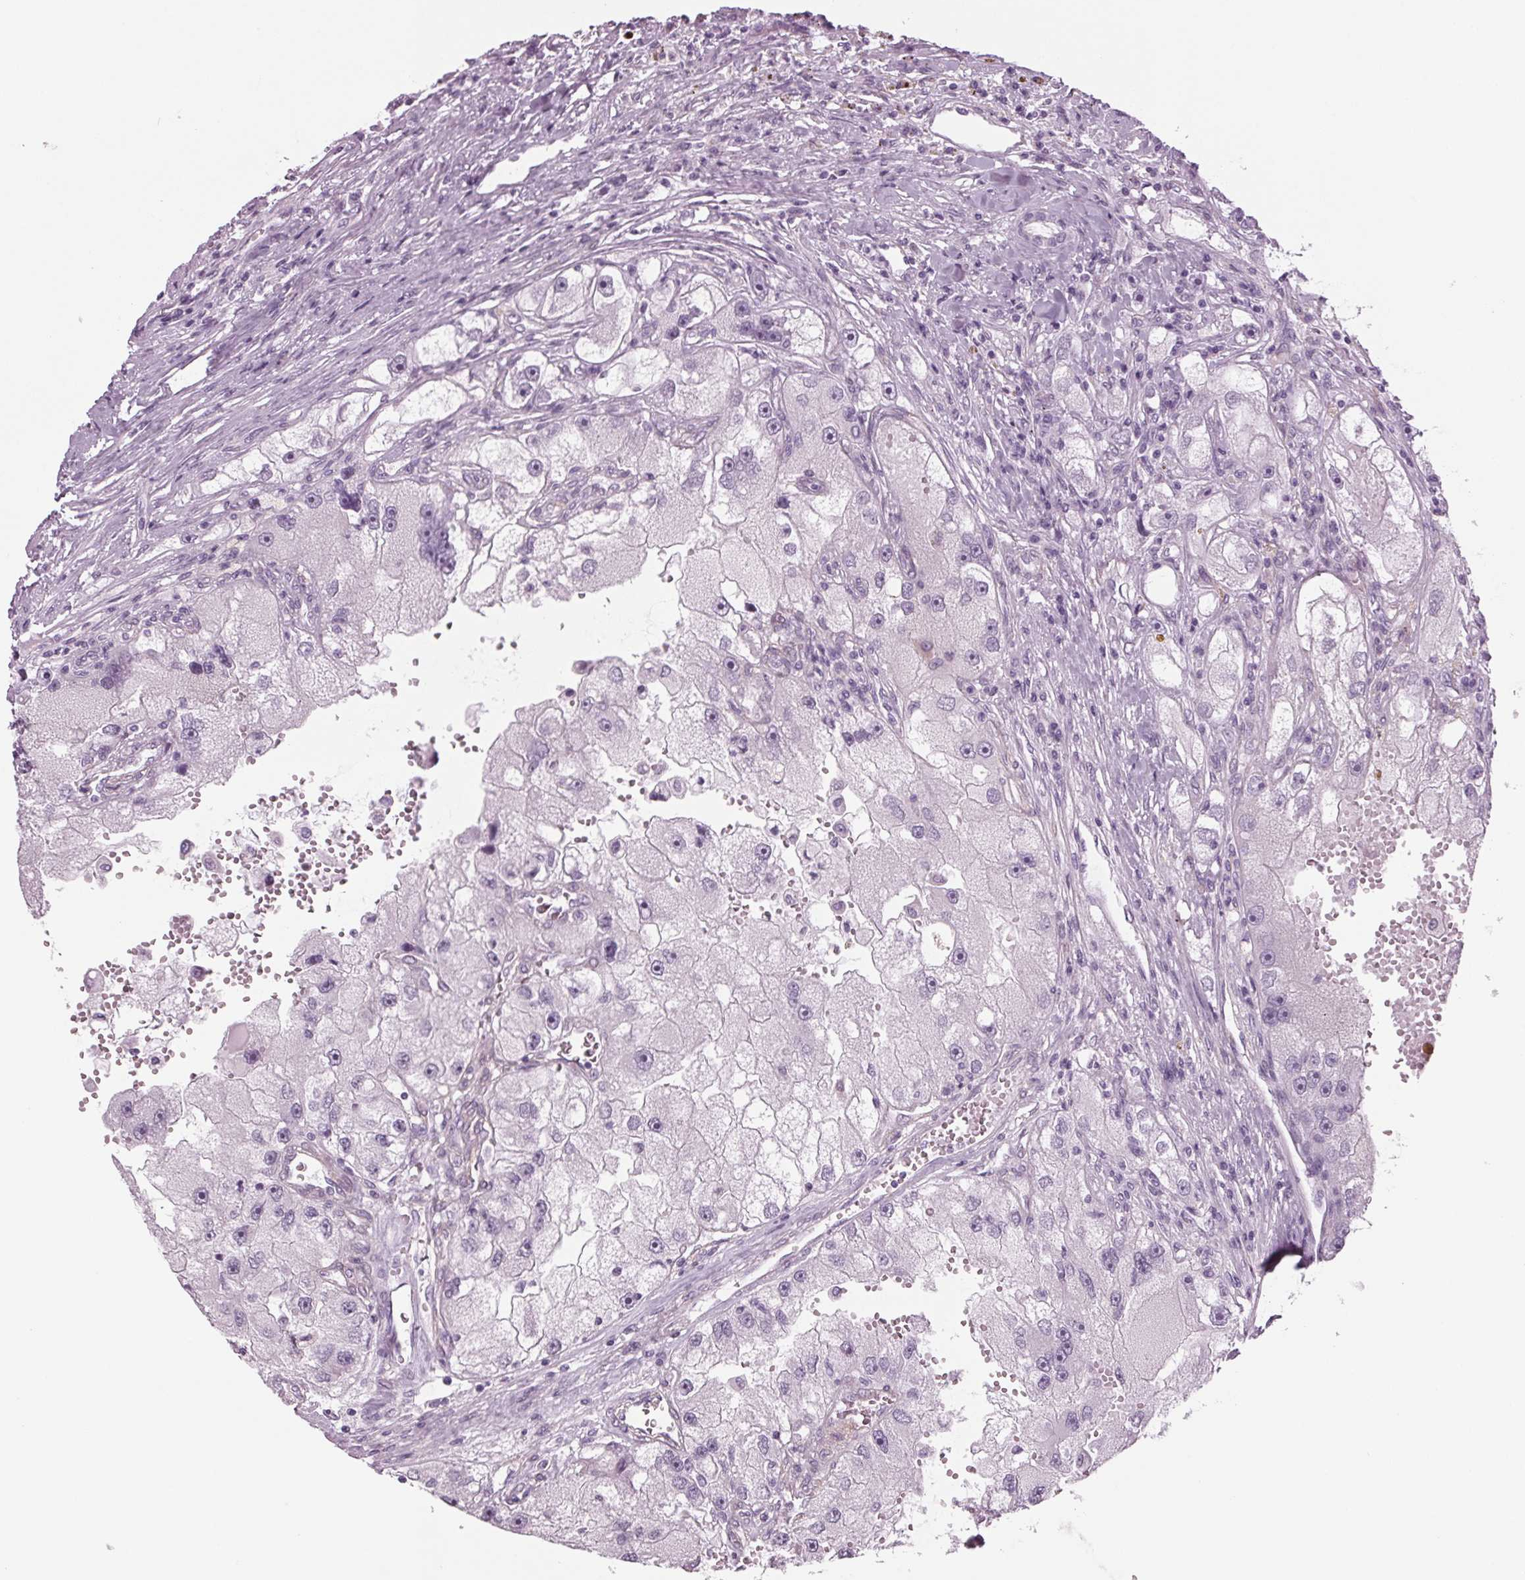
{"staining": {"intensity": "negative", "quantity": "none", "location": "none"}, "tissue": "renal cancer", "cell_type": "Tumor cells", "image_type": "cancer", "snomed": [{"axis": "morphology", "description": "Adenocarcinoma, NOS"}, {"axis": "topography", "description": "Kidney"}], "caption": "High power microscopy image of an immunohistochemistry (IHC) photomicrograph of renal adenocarcinoma, revealing no significant positivity in tumor cells.", "gene": "BHLHE22", "patient": {"sex": "male", "age": 63}}